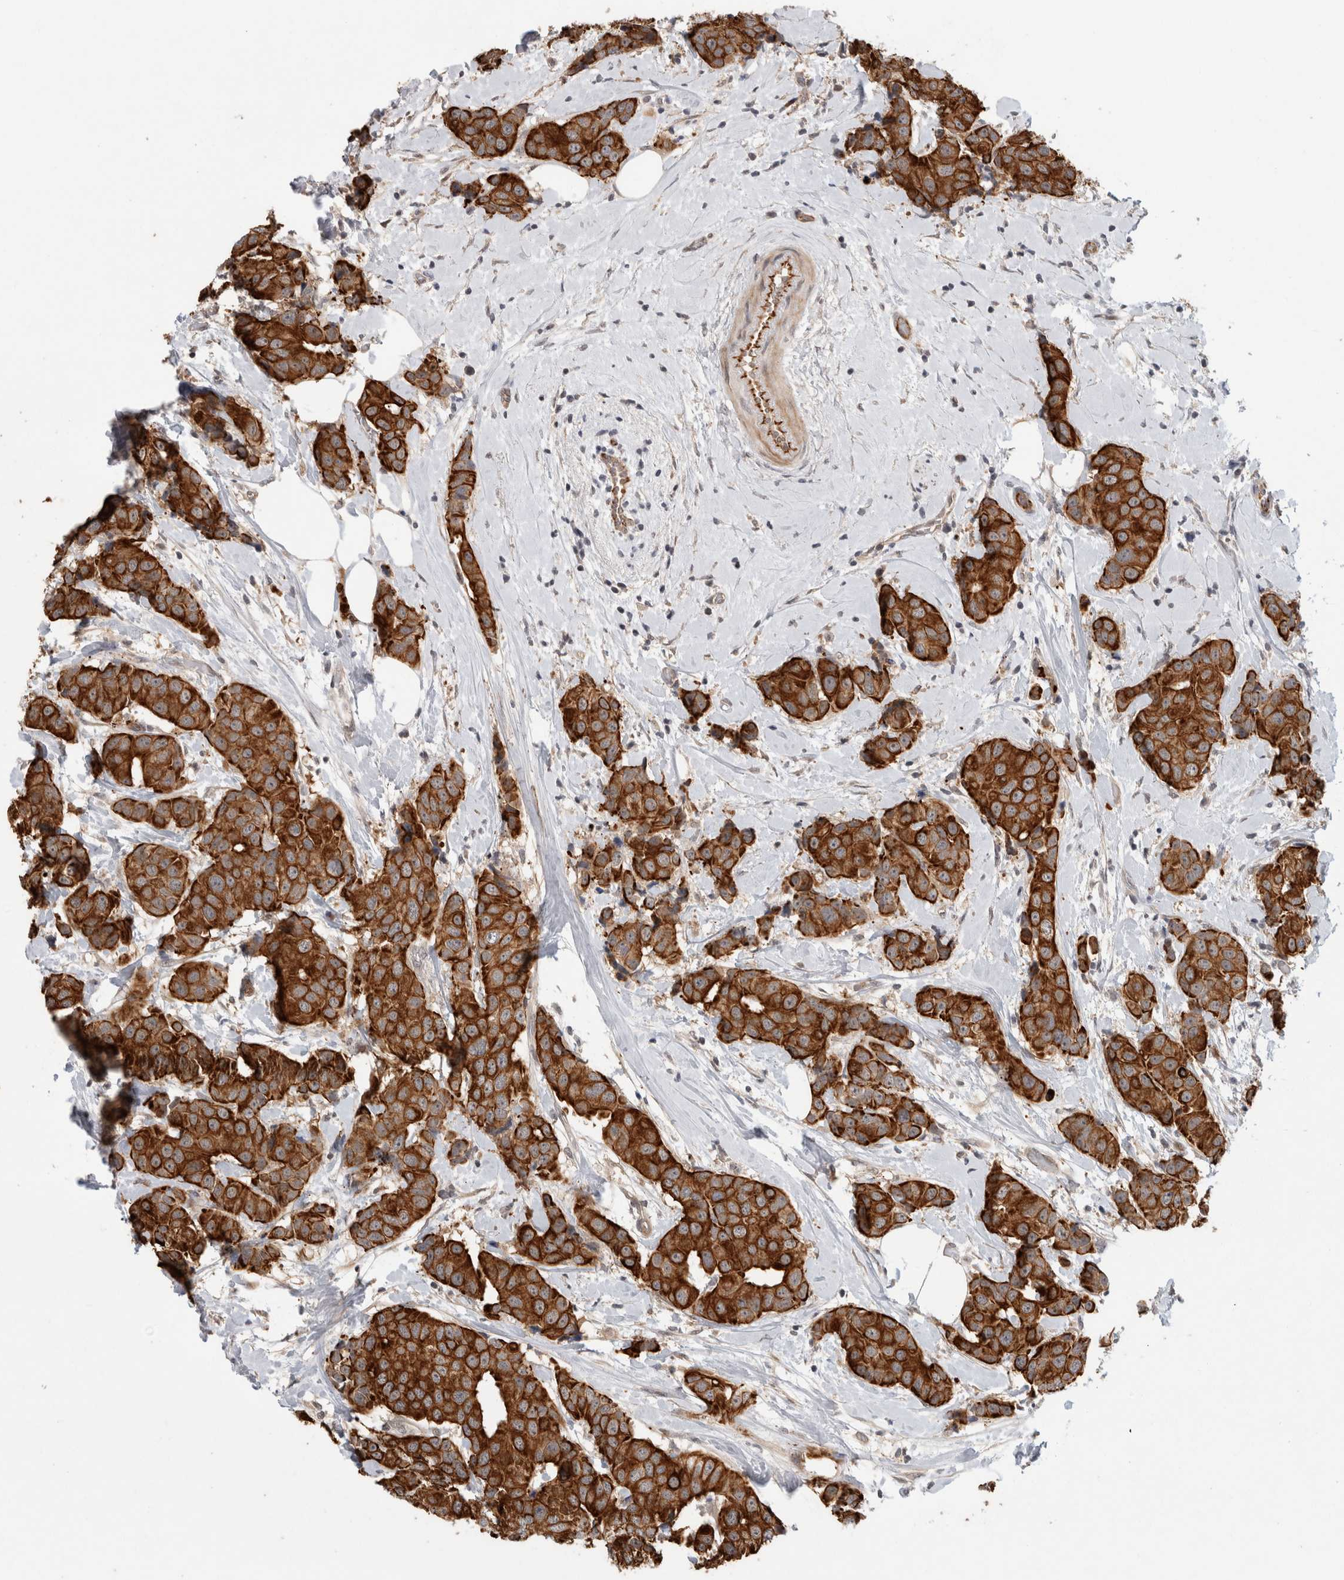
{"staining": {"intensity": "moderate", "quantity": ">75%", "location": "cytoplasmic/membranous"}, "tissue": "breast cancer", "cell_type": "Tumor cells", "image_type": "cancer", "snomed": [{"axis": "morphology", "description": "Normal tissue, NOS"}, {"axis": "morphology", "description": "Duct carcinoma"}, {"axis": "topography", "description": "Breast"}], "caption": "High-power microscopy captured an IHC histopathology image of infiltrating ductal carcinoma (breast), revealing moderate cytoplasmic/membranous expression in approximately >75% of tumor cells.", "gene": "CRISPLD1", "patient": {"sex": "female", "age": 39}}